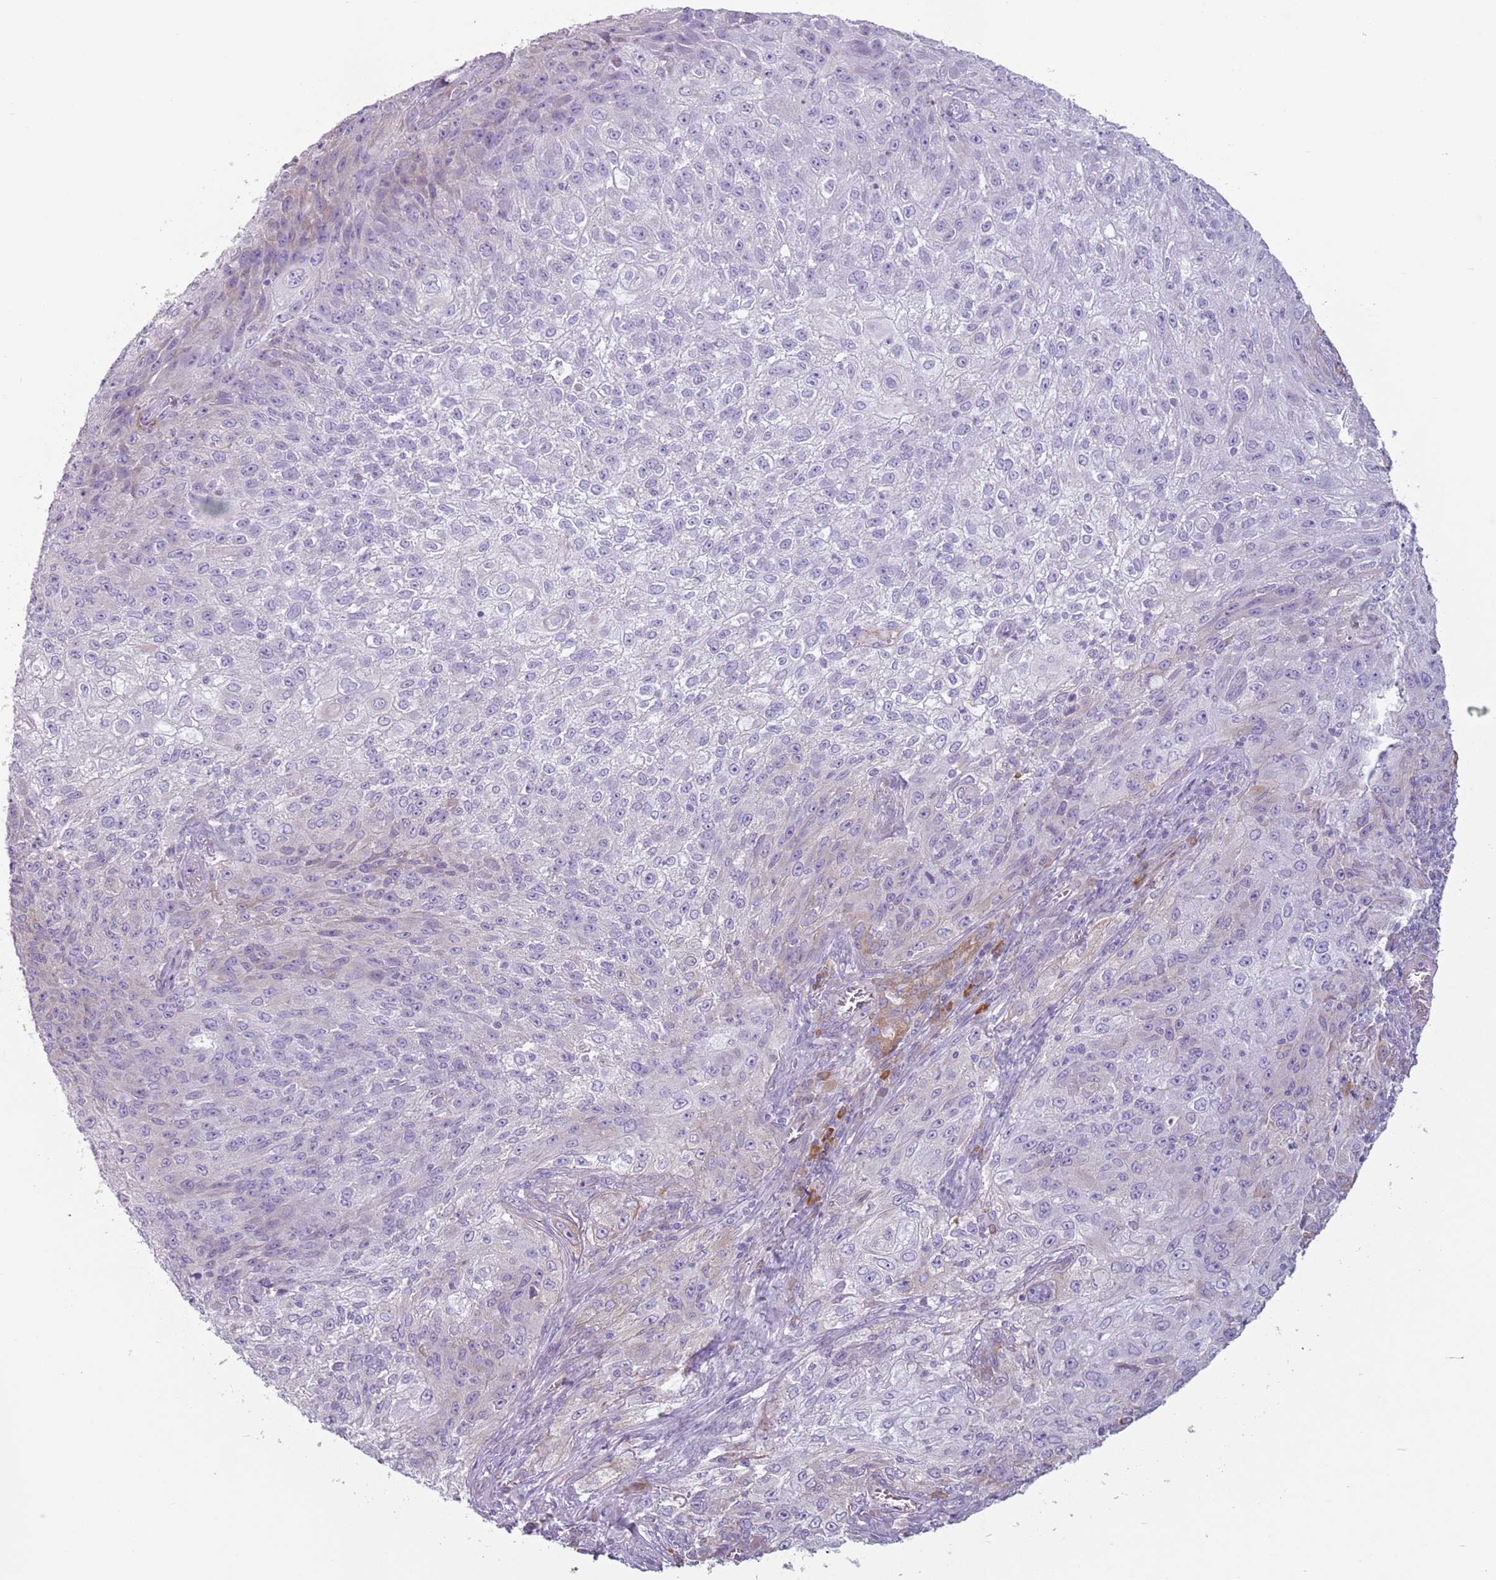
{"staining": {"intensity": "negative", "quantity": "none", "location": "none"}, "tissue": "lung cancer", "cell_type": "Tumor cells", "image_type": "cancer", "snomed": [{"axis": "morphology", "description": "Squamous cell carcinoma, NOS"}, {"axis": "topography", "description": "Lung"}], "caption": "Histopathology image shows no protein expression in tumor cells of lung squamous cell carcinoma tissue. Brightfield microscopy of immunohistochemistry (IHC) stained with DAB (3,3'-diaminobenzidine) (brown) and hematoxylin (blue), captured at high magnification.", "gene": "HYOU1", "patient": {"sex": "female", "age": 69}}